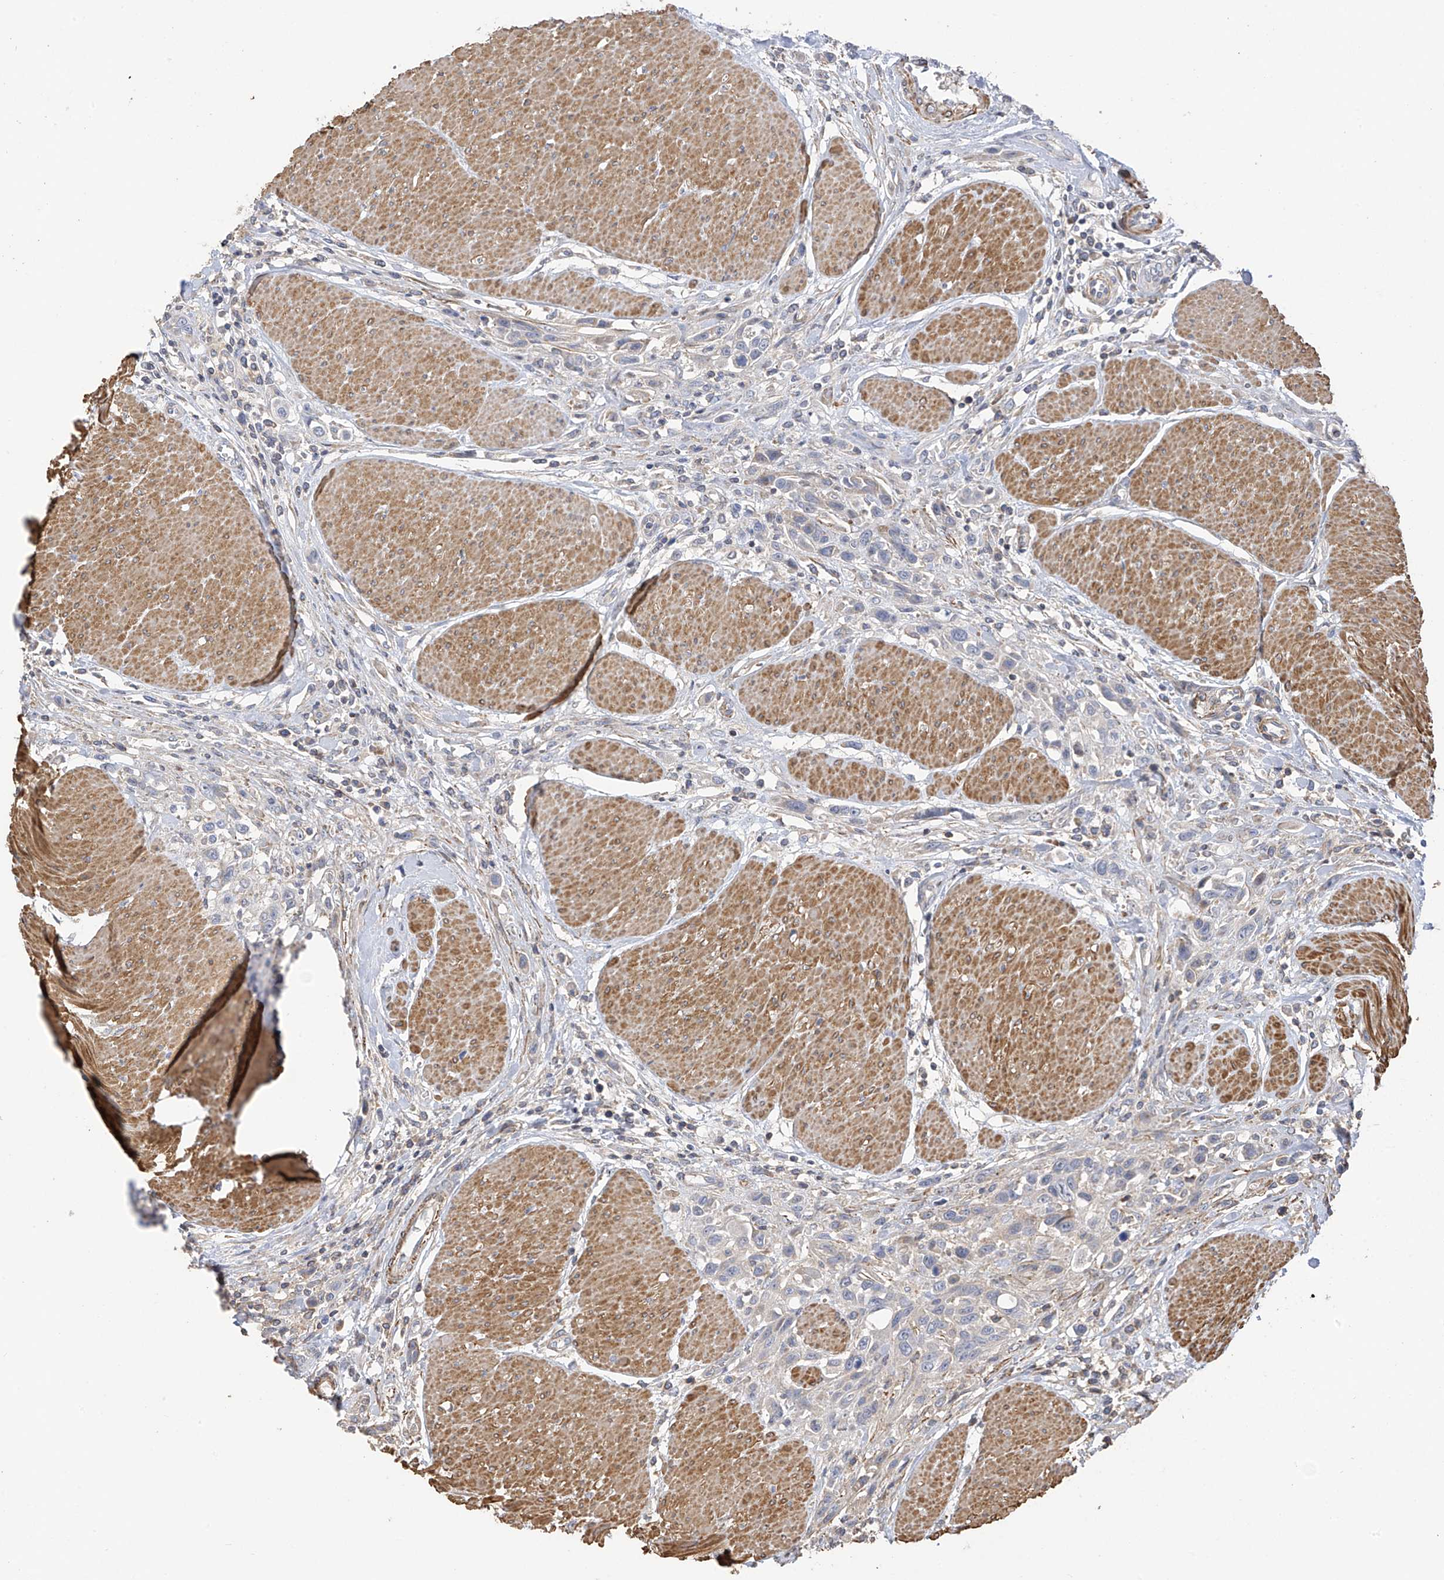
{"staining": {"intensity": "negative", "quantity": "none", "location": "none"}, "tissue": "urothelial cancer", "cell_type": "Tumor cells", "image_type": "cancer", "snomed": [{"axis": "morphology", "description": "Urothelial carcinoma, High grade"}, {"axis": "topography", "description": "Urinary bladder"}], "caption": "Micrograph shows no significant protein positivity in tumor cells of urothelial cancer. The staining was performed using DAB to visualize the protein expression in brown, while the nuclei were stained in blue with hematoxylin (Magnification: 20x).", "gene": "SLC43A3", "patient": {"sex": "male", "age": 50}}